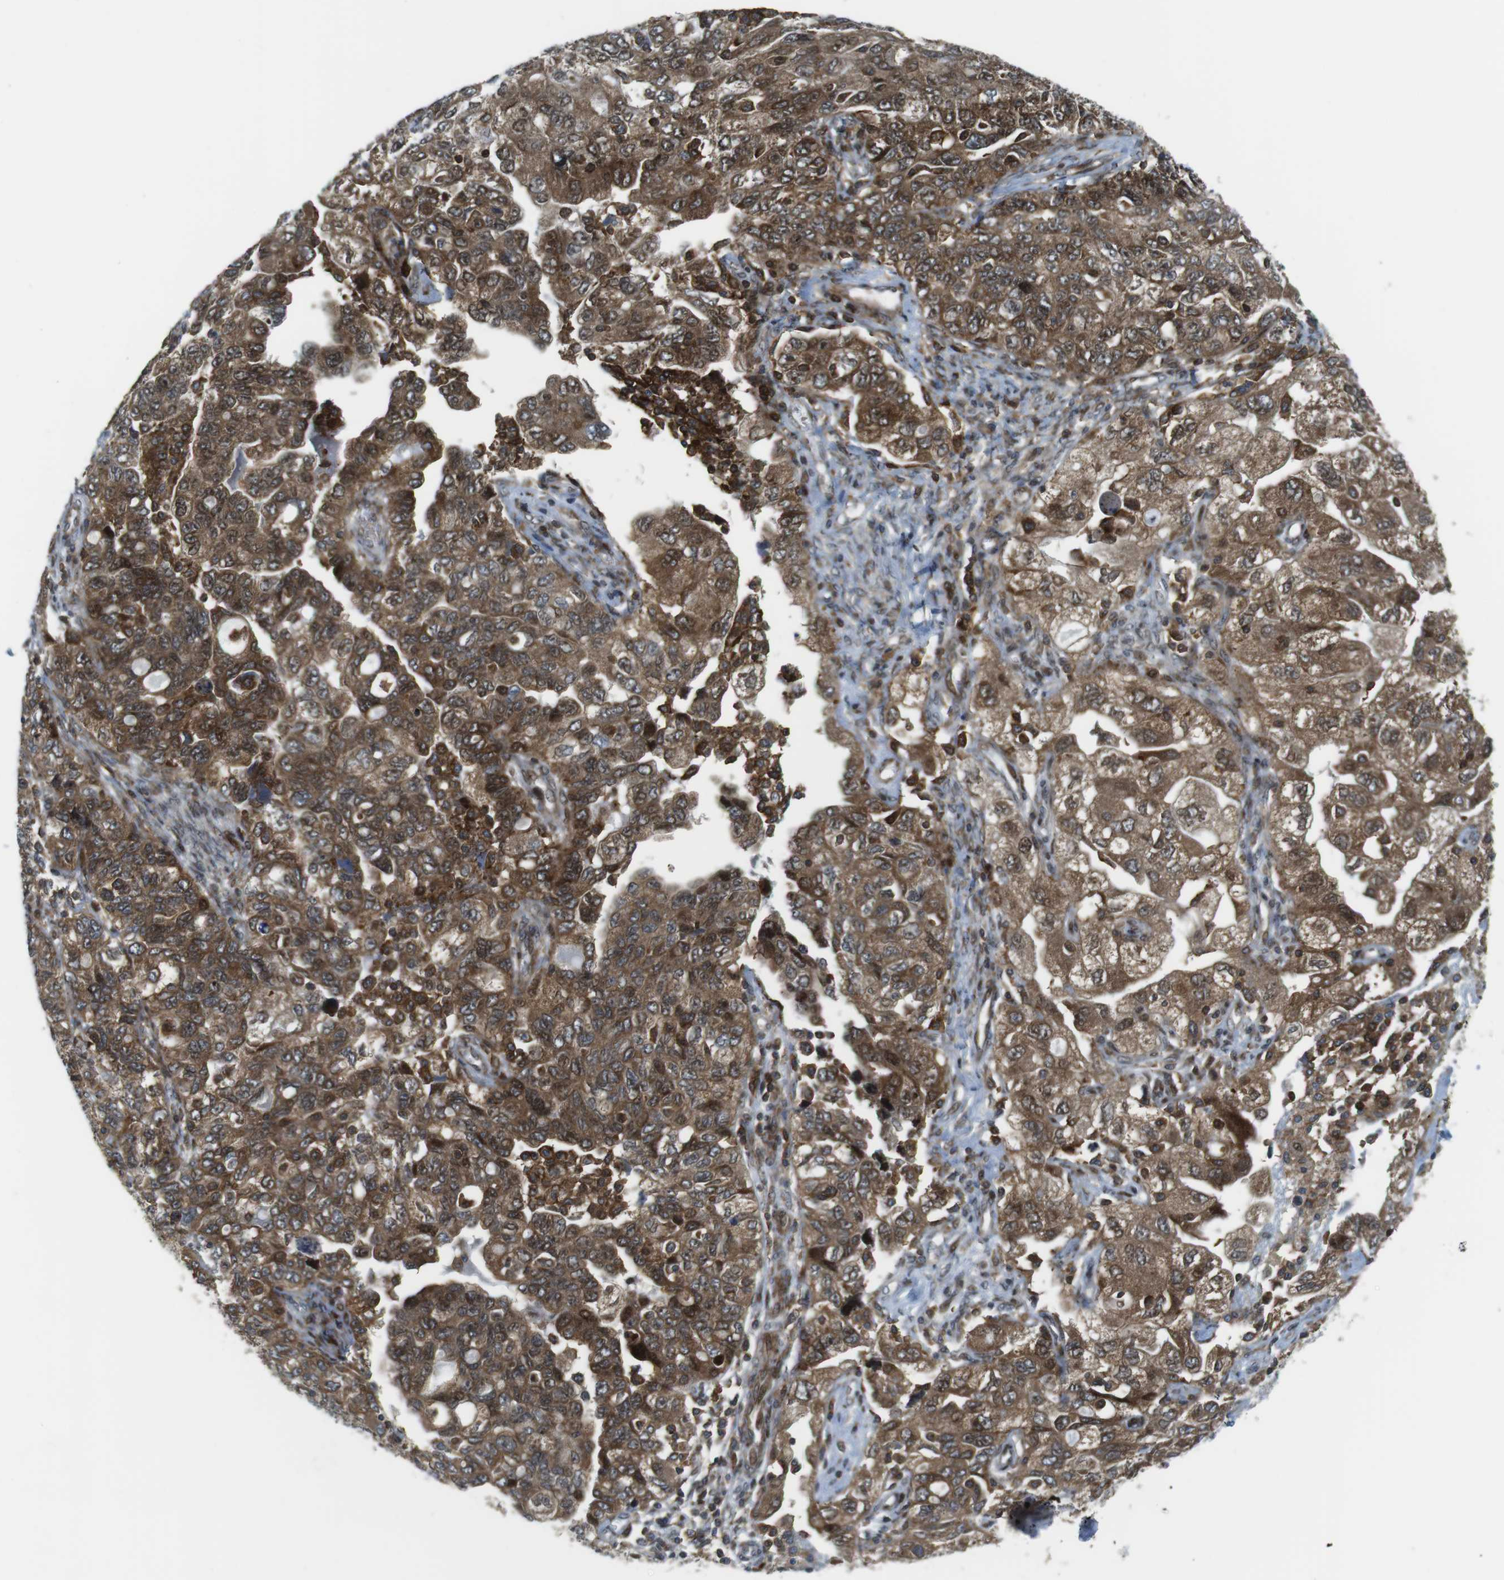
{"staining": {"intensity": "strong", "quantity": "25%-75%", "location": "cytoplasmic/membranous,nuclear"}, "tissue": "ovarian cancer", "cell_type": "Tumor cells", "image_type": "cancer", "snomed": [{"axis": "morphology", "description": "Carcinoma, NOS"}, {"axis": "morphology", "description": "Cystadenocarcinoma, serous, NOS"}, {"axis": "topography", "description": "Ovary"}], "caption": "A micrograph of human carcinoma (ovarian) stained for a protein reveals strong cytoplasmic/membranous and nuclear brown staining in tumor cells. Using DAB (brown) and hematoxylin (blue) stains, captured at high magnification using brightfield microscopy.", "gene": "CUL7", "patient": {"sex": "female", "age": 69}}